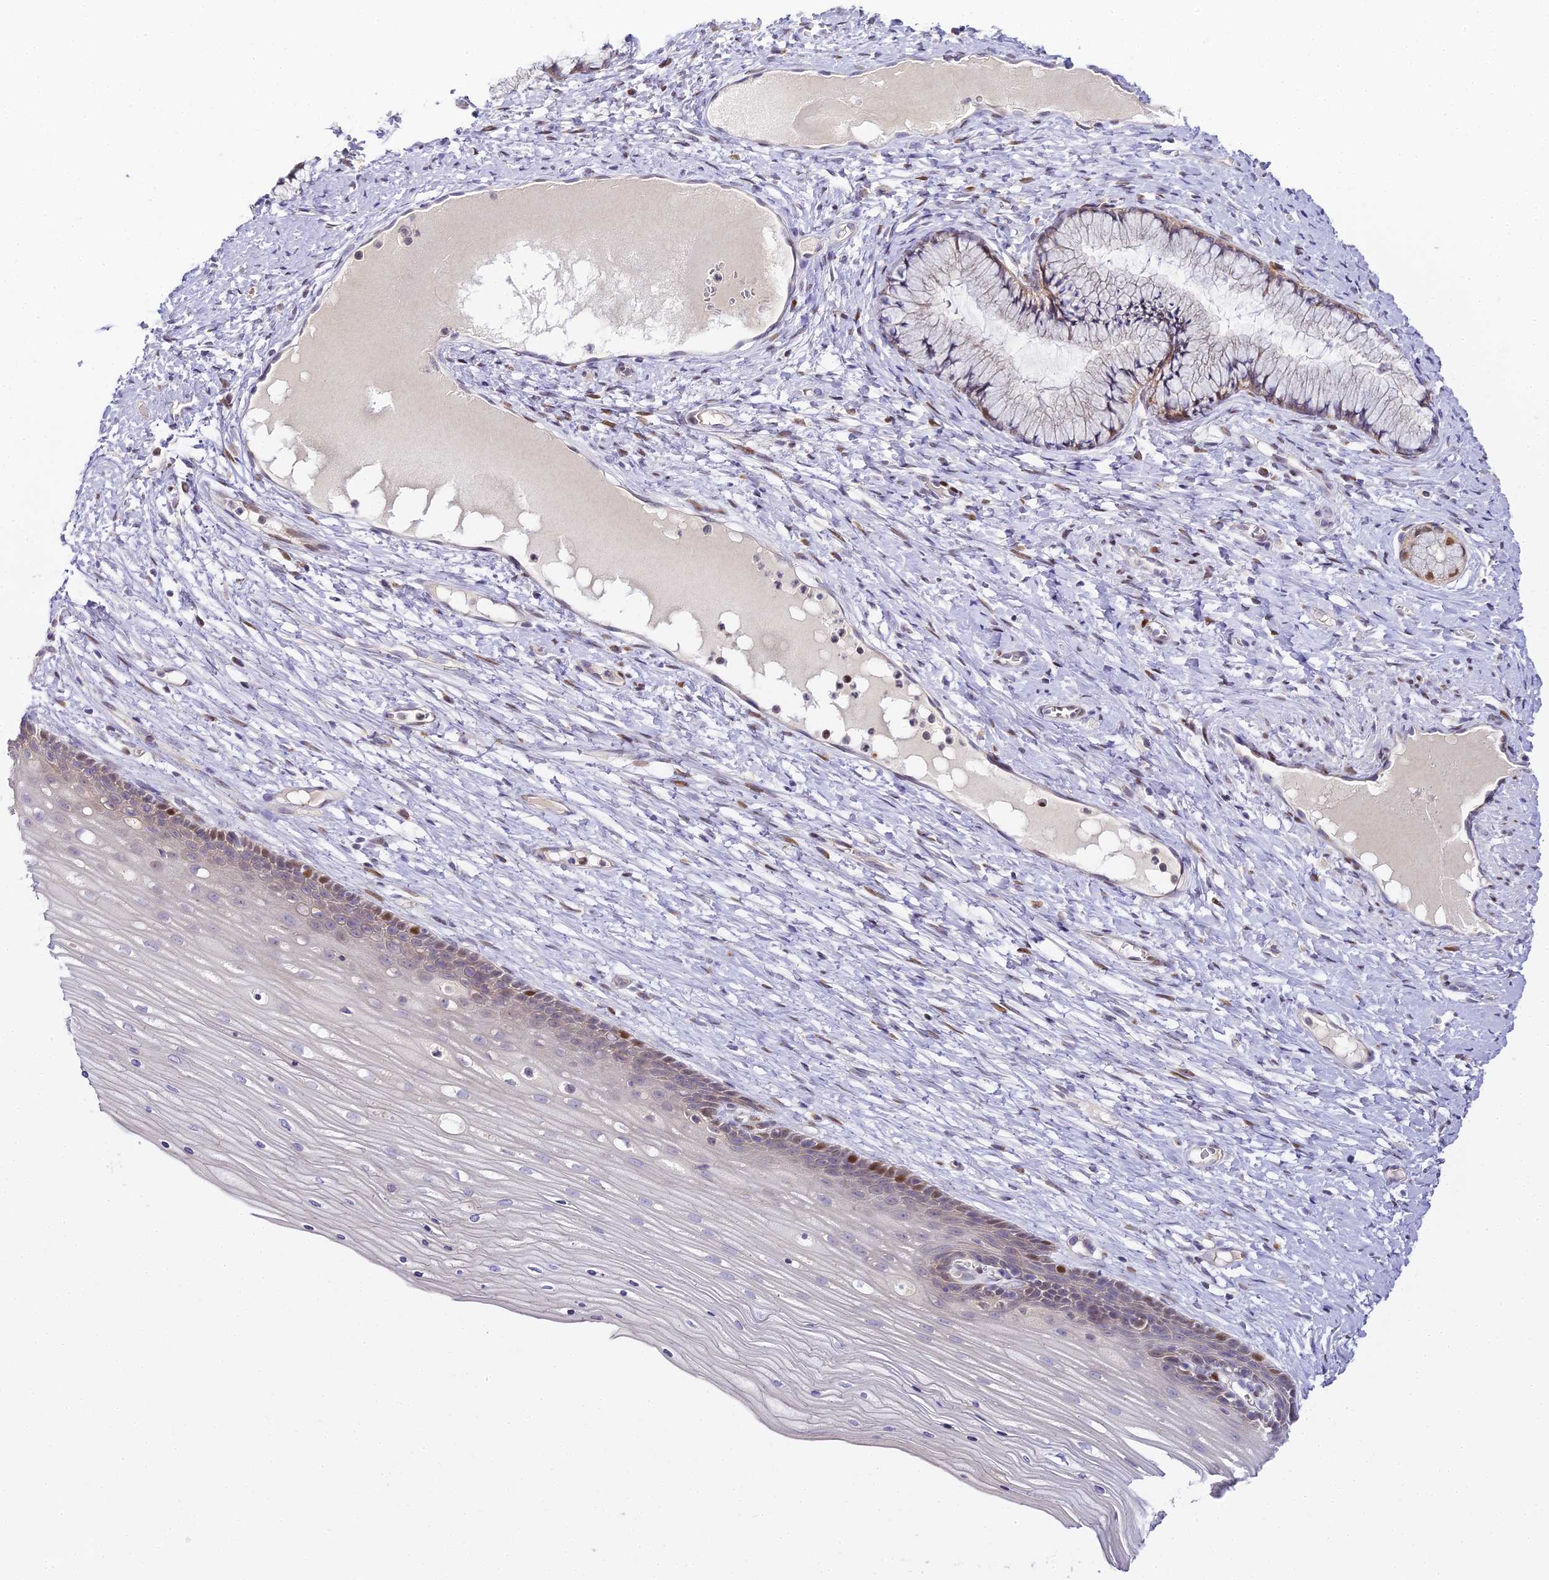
{"staining": {"intensity": "weak", "quantity": "<25%", "location": "cytoplasmic/membranous"}, "tissue": "cervix", "cell_type": "Glandular cells", "image_type": "normal", "snomed": [{"axis": "morphology", "description": "Normal tissue, NOS"}, {"axis": "topography", "description": "Cervix"}], "caption": "A histopathology image of cervix stained for a protein displays no brown staining in glandular cells. (DAB immunohistochemistry with hematoxylin counter stain).", "gene": "SERP1", "patient": {"sex": "female", "age": 42}}